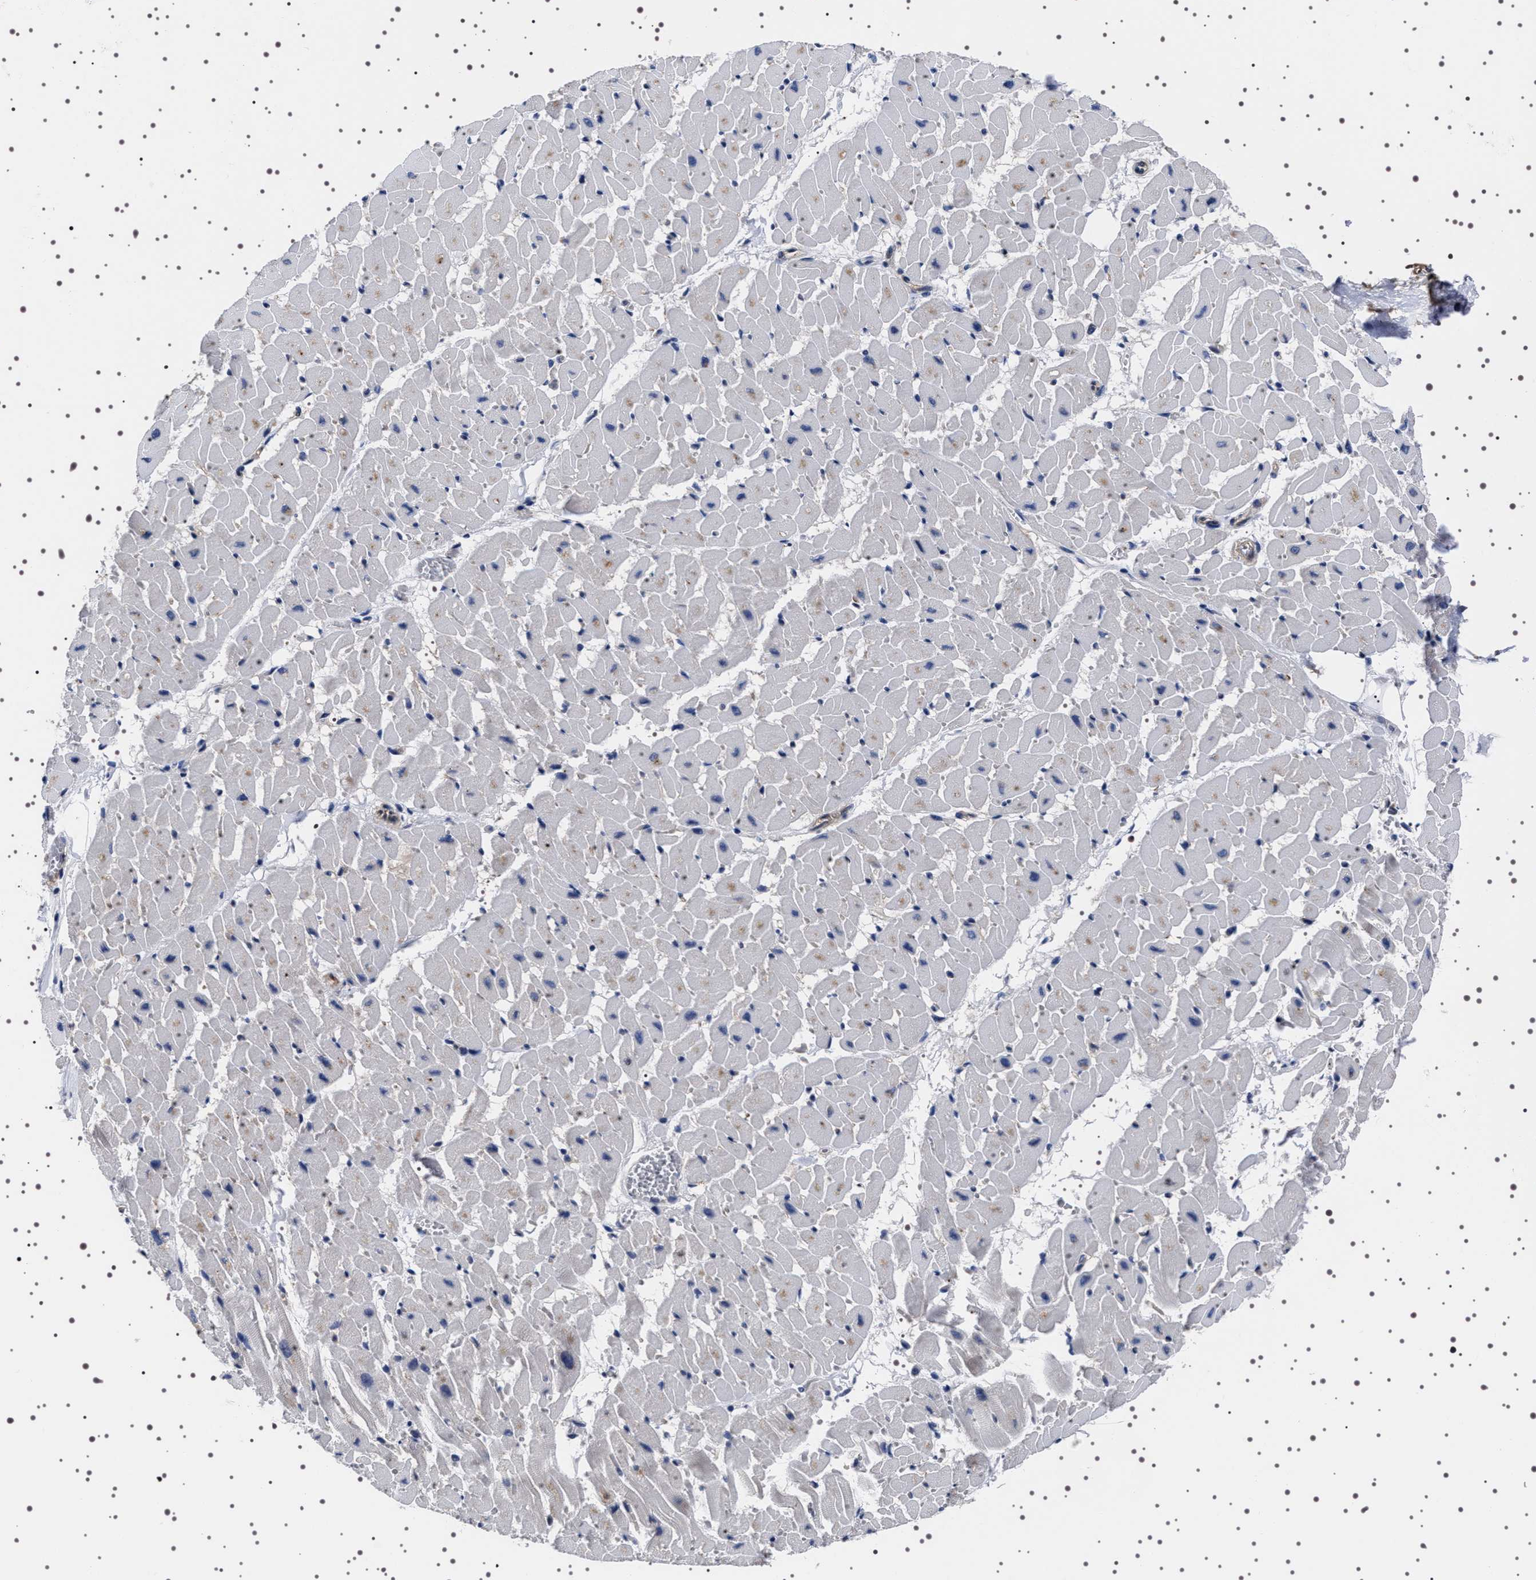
{"staining": {"intensity": "weak", "quantity": "25%-75%", "location": "cytoplasmic/membranous"}, "tissue": "heart muscle", "cell_type": "Cardiomyocytes", "image_type": "normal", "snomed": [{"axis": "morphology", "description": "Normal tissue, NOS"}, {"axis": "topography", "description": "Heart"}], "caption": "Cardiomyocytes exhibit weak cytoplasmic/membranous expression in about 25%-75% of cells in normal heart muscle.", "gene": "DARS1", "patient": {"sex": "female", "age": 19}}